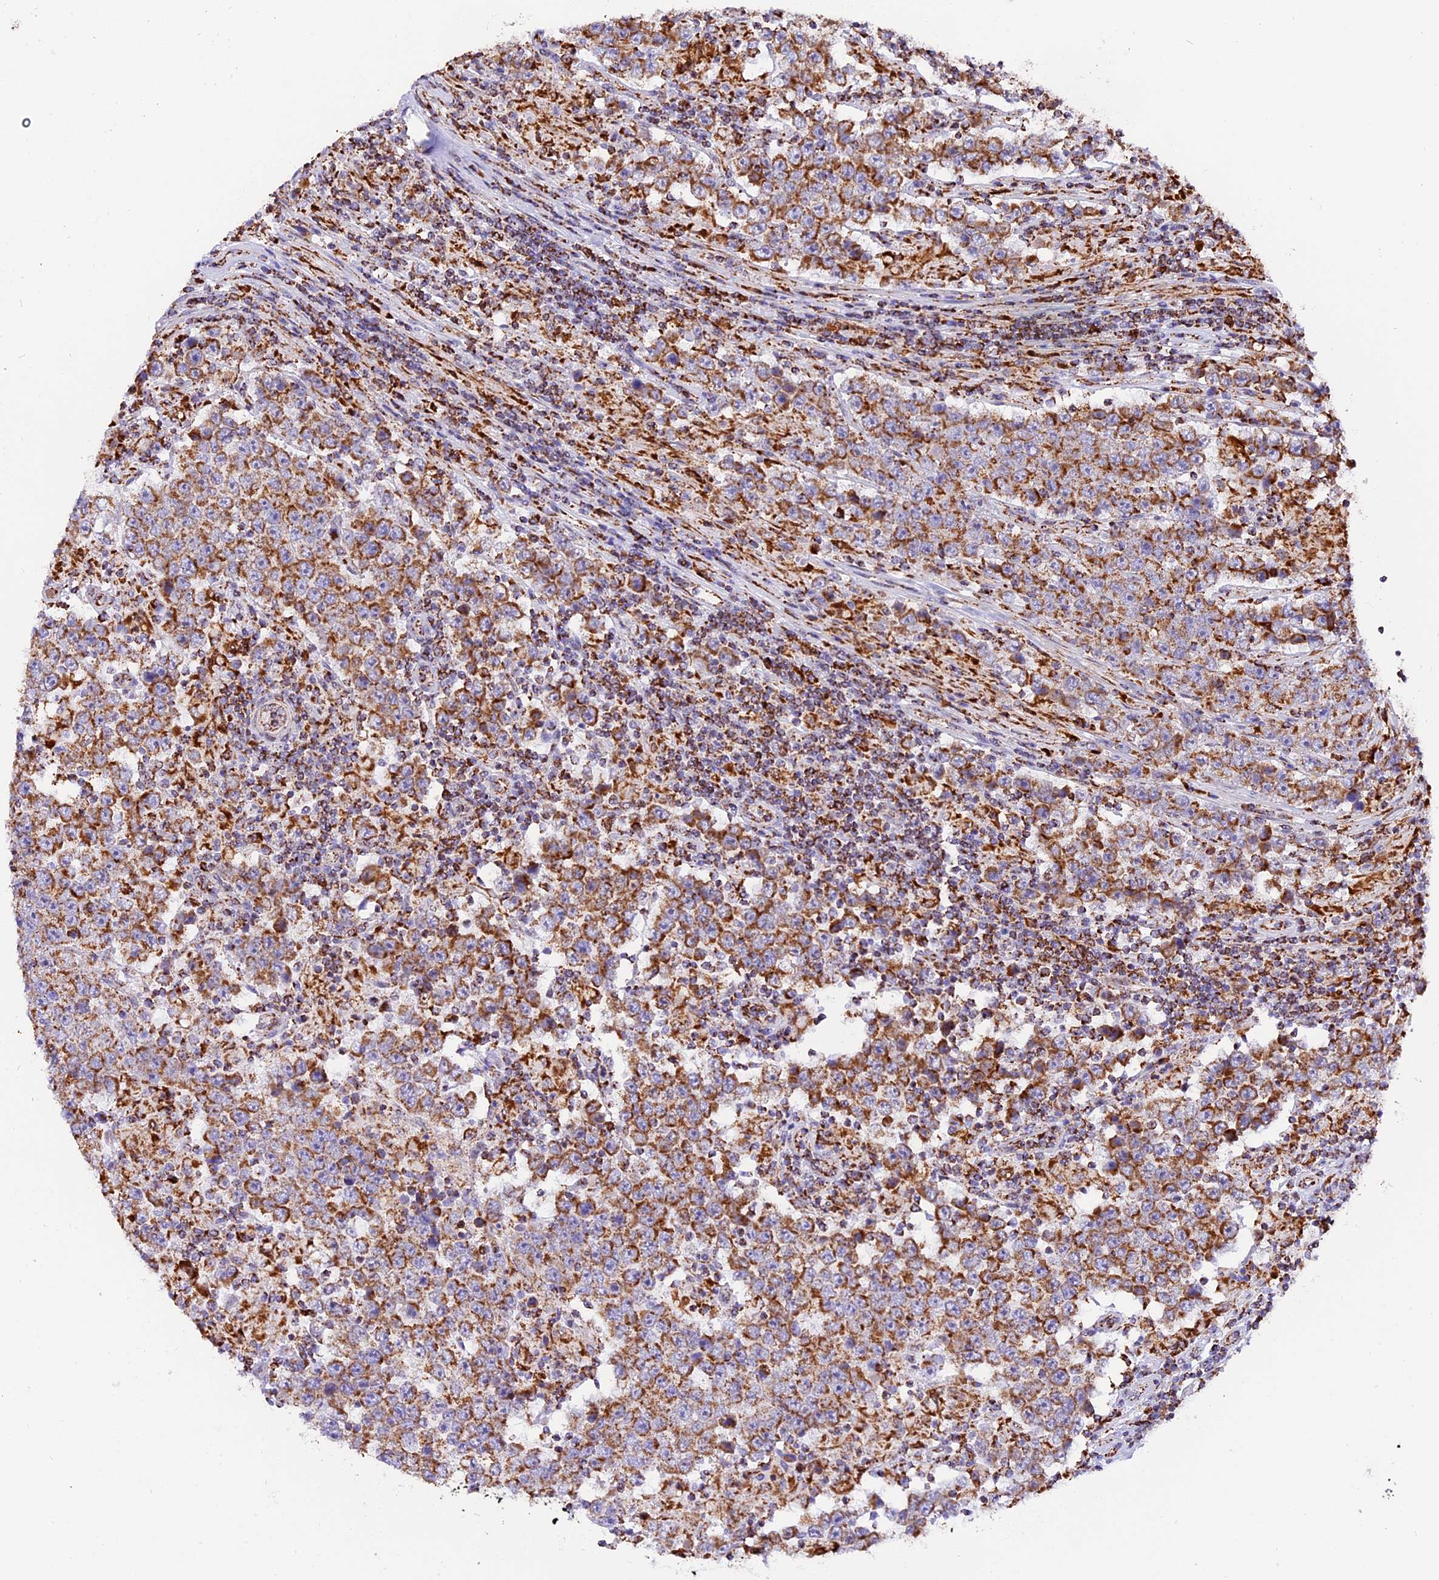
{"staining": {"intensity": "moderate", "quantity": ">75%", "location": "cytoplasmic/membranous"}, "tissue": "testis cancer", "cell_type": "Tumor cells", "image_type": "cancer", "snomed": [{"axis": "morphology", "description": "Normal tissue, NOS"}, {"axis": "morphology", "description": "Urothelial carcinoma, High grade"}, {"axis": "morphology", "description": "Seminoma, NOS"}, {"axis": "morphology", "description": "Carcinoma, Embryonal, NOS"}, {"axis": "topography", "description": "Urinary bladder"}, {"axis": "topography", "description": "Testis"}], "caption": "A micrograph of testis cancer stained for a protein displays moderate cytoplasmic/membranous brown staining in tumor cells. The staining is performed using DAB brown chromogen to label protein expression. The nuclei are counter-stained blue using hematoxylin.", "gene": "NDUFA8", "patient": {"sex": "male", "age": 41}}